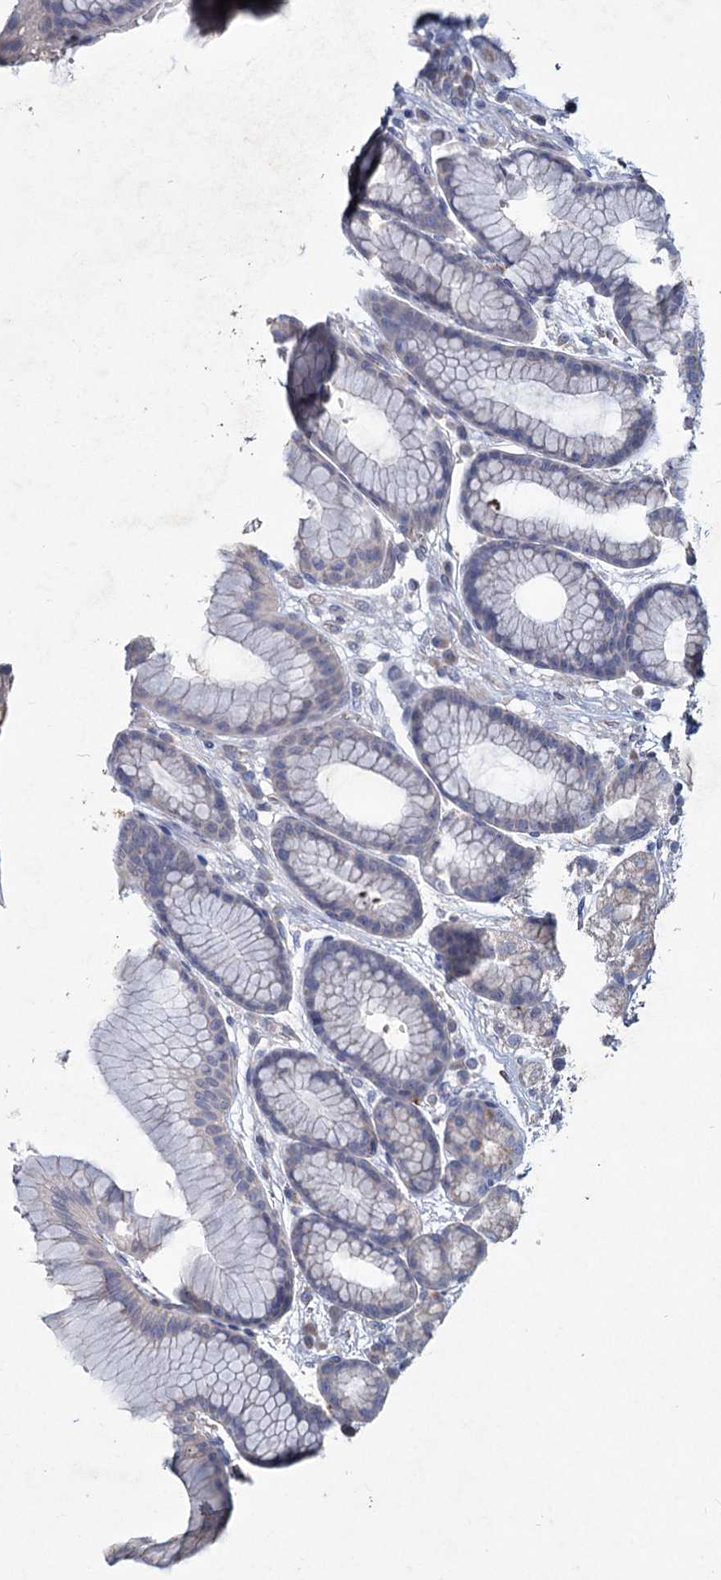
{"staining": {"intensity": "weak", "quantity": "25%-75%", "location": "cytoplasmic/membranous"}, "tissue": "stomach", "cell_type": "Glandular cells", "image_type": "normal", "snomed": [{"axis": "morphology", "description": "Normal tissue, NOS"}, {"axis": "morphology", "description": "Adenocarcinoma, NOS"}, {"axis": "topography", "description": "Stomach"}], "caption": "Protein staining of normal stomach reveals weak cytoplasmic/membranous positivity in approximately 25%-75% of glandular cells. The staining was performed using DAB (3,3'-diaminobenzidine) to visualize the protein expression in brown, while the nuclei were stained in blue with hematoxylin (Magnification: 20x).", "gene": "HES2", "patient": {"sex": "male", "age": 57}}